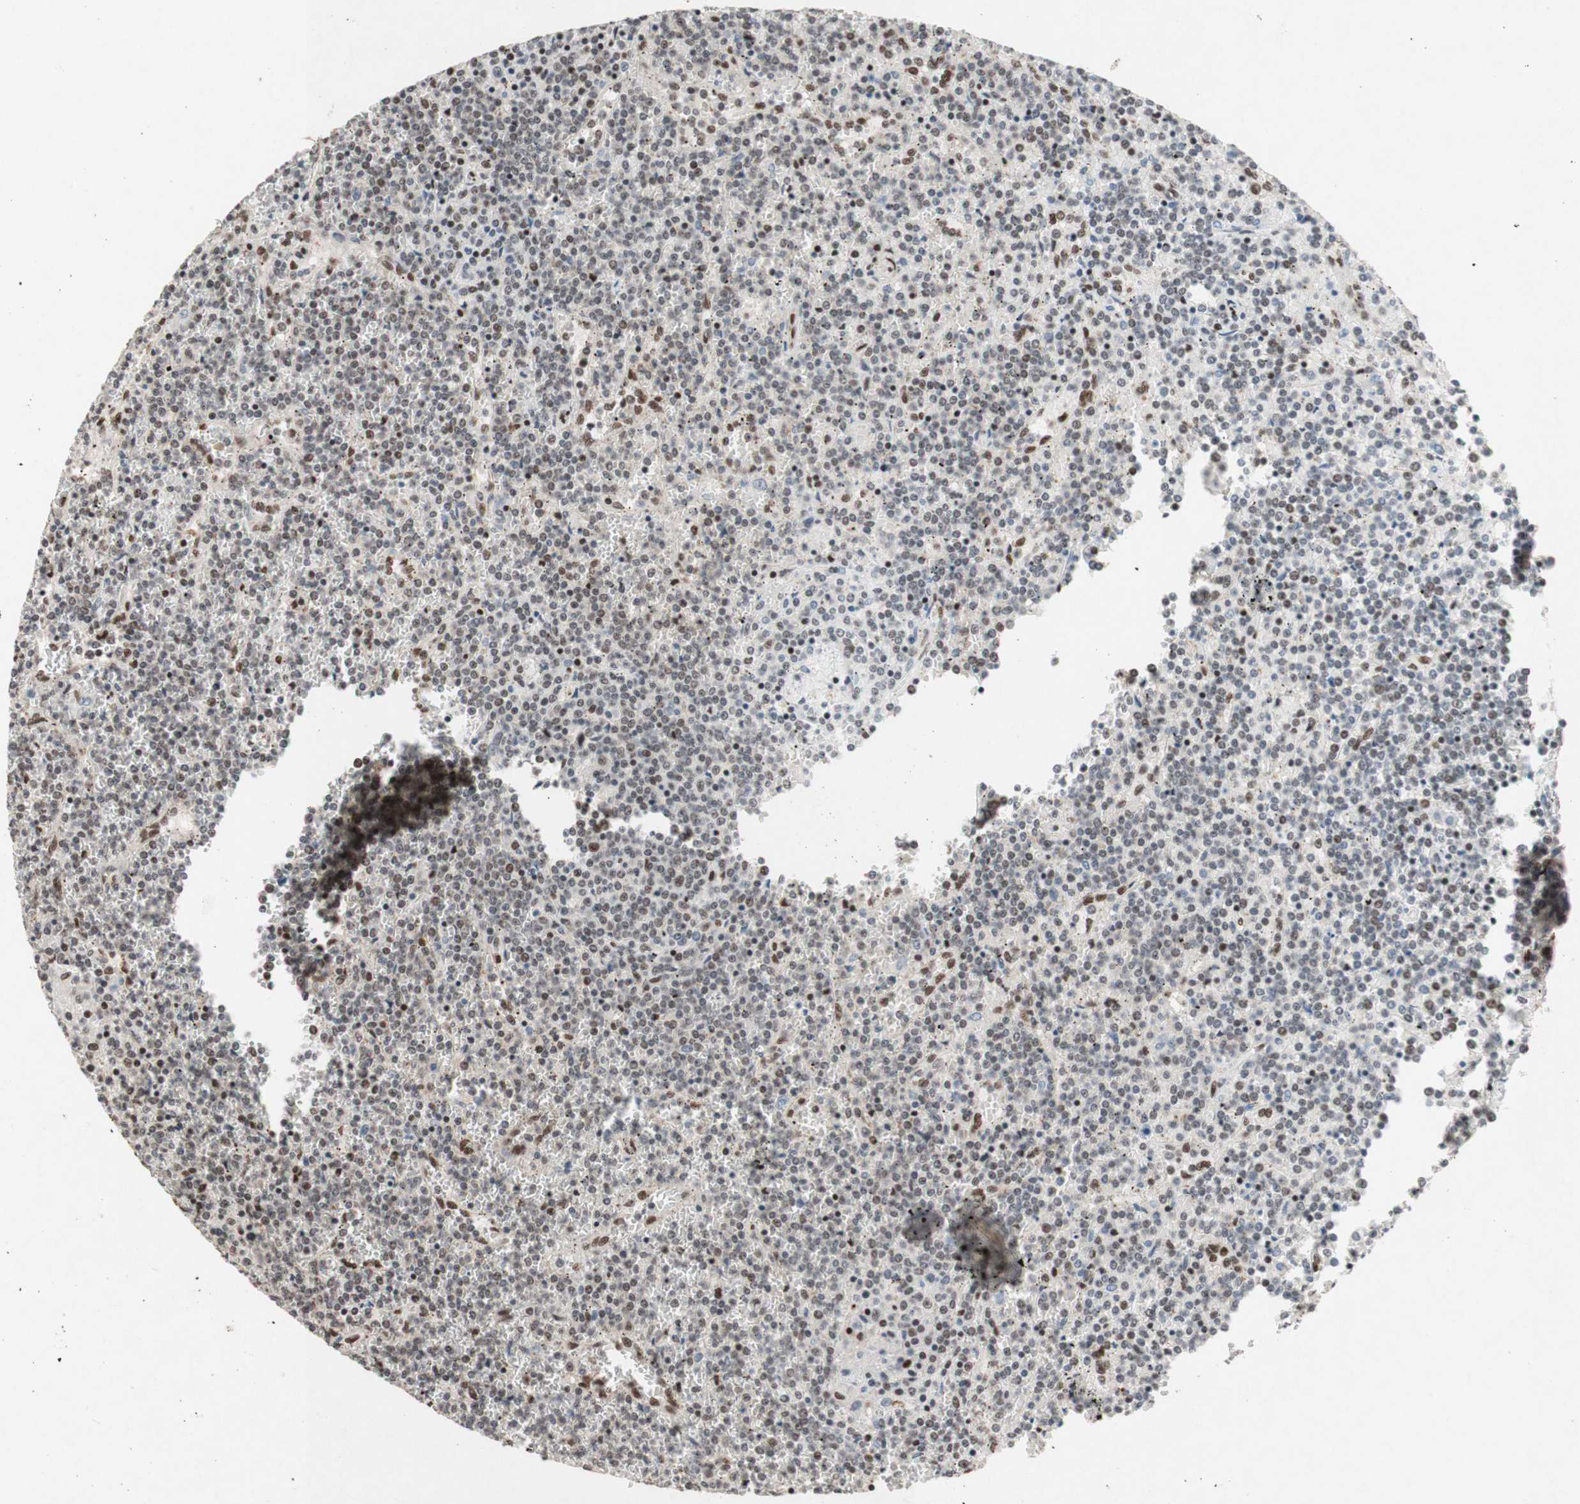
{"staining": {"intensity": "weak", "quantity": "25%-75%", "location": "nuclear"}, "tissue": "lymphoma", "cell_type": "Tumor cells", "image_type": "cancer", "snomed": [{"axis": "morphology", "description": "Malignant lymphoma, non-Hodgkin's type, Low grade"}, {"axis": "topography", "description": "Spleen"}], "caption": "High-magnification brightfield microscopy of lymphoma stained with DAB (brown) and counterstained with hematoxylin (blue). tumor cells exhibit weak nuclear positivity is seen in approximately25%-75% of cells.", "gene": "TLE1", "patient": {"sex": "female", "age": 19}}